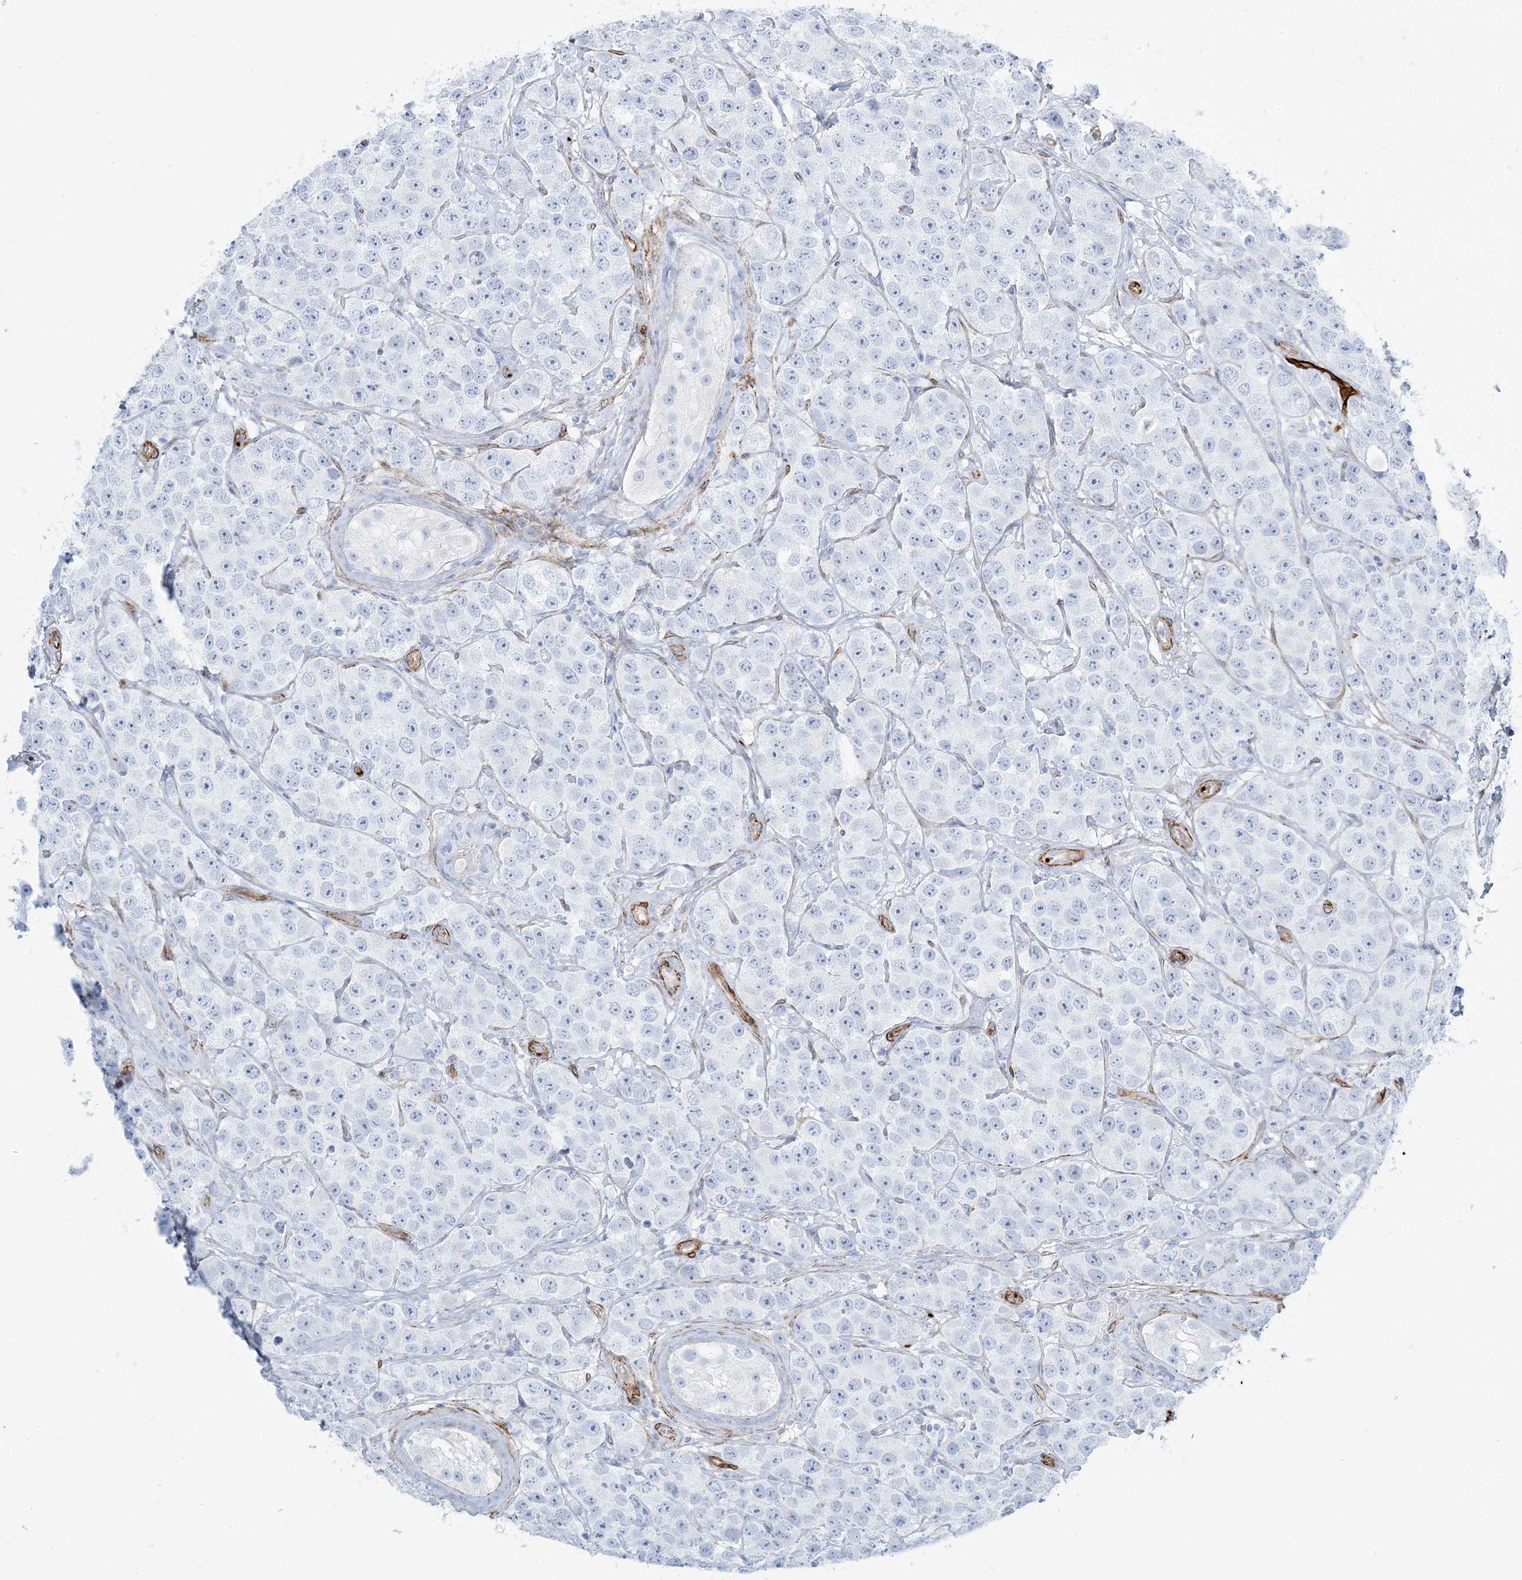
{"staining": {"intensity": "negative", "quantity": "none", "location": "none"}, "tissue": "testis cancer", "cell_type": "Tumor cells", "image_type": "cancer", "snomed": [{"axis": "morphology", "description": "Seminoma, NOS"}, {"axis": "topography", "description": "Testis"}], "caption": "Tumor cells are negative for protein expression in human testis cancer (seminoma). Nuclei are stained in blue.", "gene": "EPS8L3", "patient": {"sex": "male", "age": 28}}